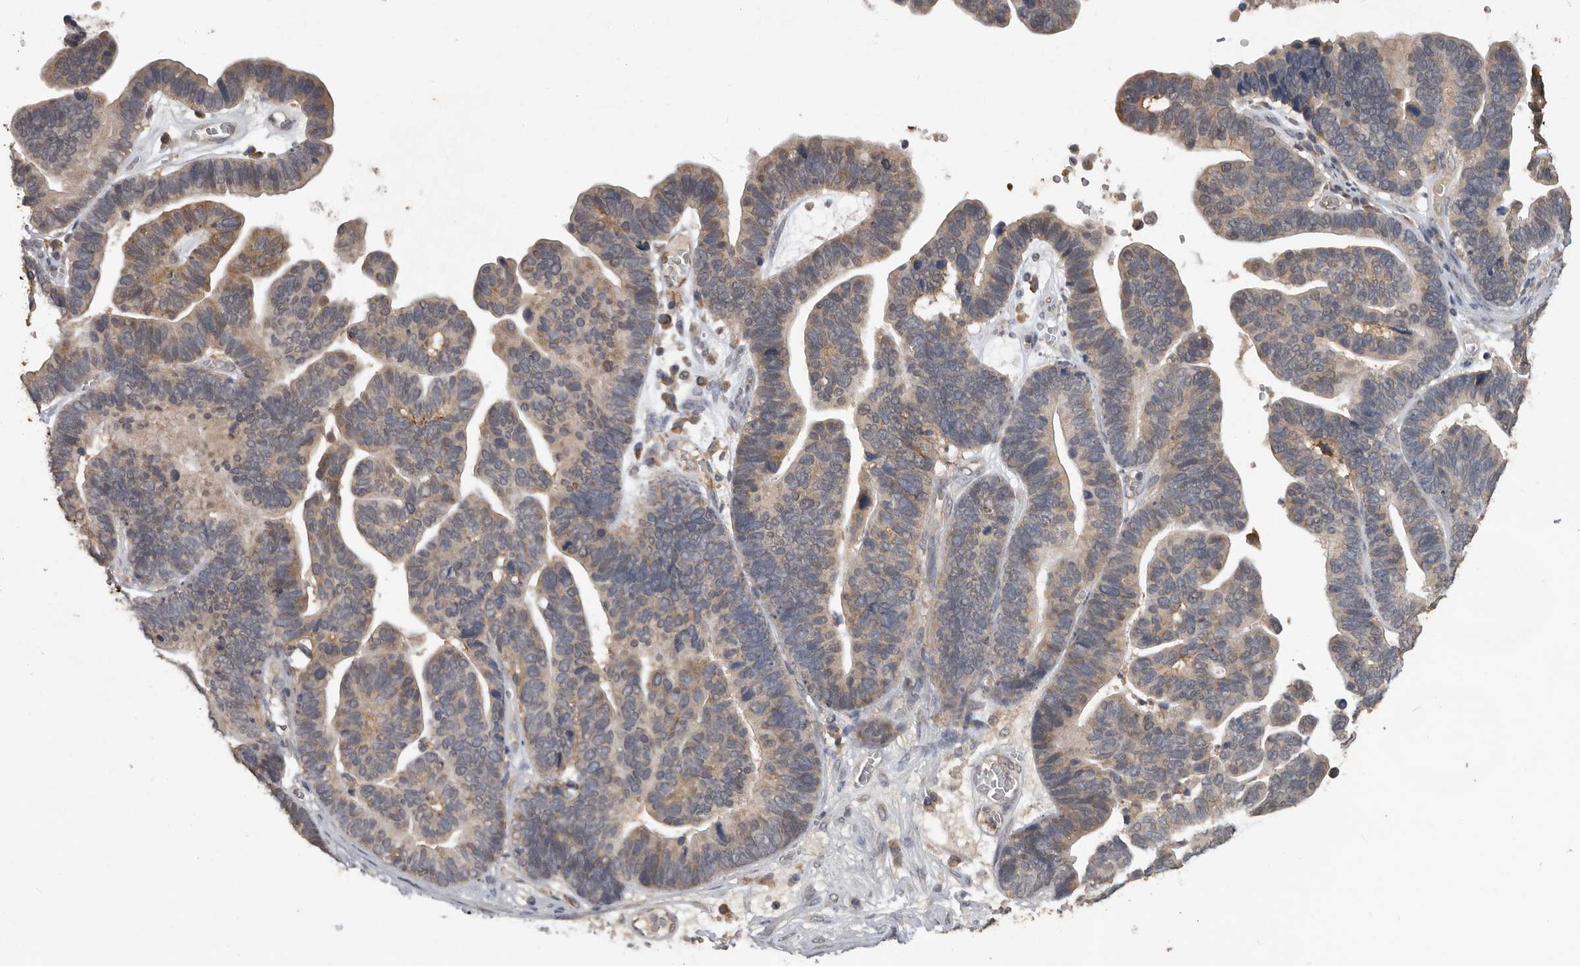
{"staining": {"intensity": "weak", "quantity": ">75%", "location": "cytoplasmic/membranous"}, "tissue": "ovarian cancer", "cell_type": "Tumor cells", "image_type": "cancer", "snomed": [{"axis": "morphology", "description": "Cystadenocarcinoma, serous, NOS"}, {"axis": "topography", "description": "Ovary"}], "caption": "A micrograph of human serous cystadenocarcinoma (ovarian) stained for a protein shows weak cytoplasmic/membranous brown staining in tumor cells. The staining was performed using DAB (3,3'-diaminobenzidine), with brown indicating positive protein expression. Nuclei are stained blue with hematoxylin.", "gene": "MTF1", "patient": {"sex": "female", "age": 56}}